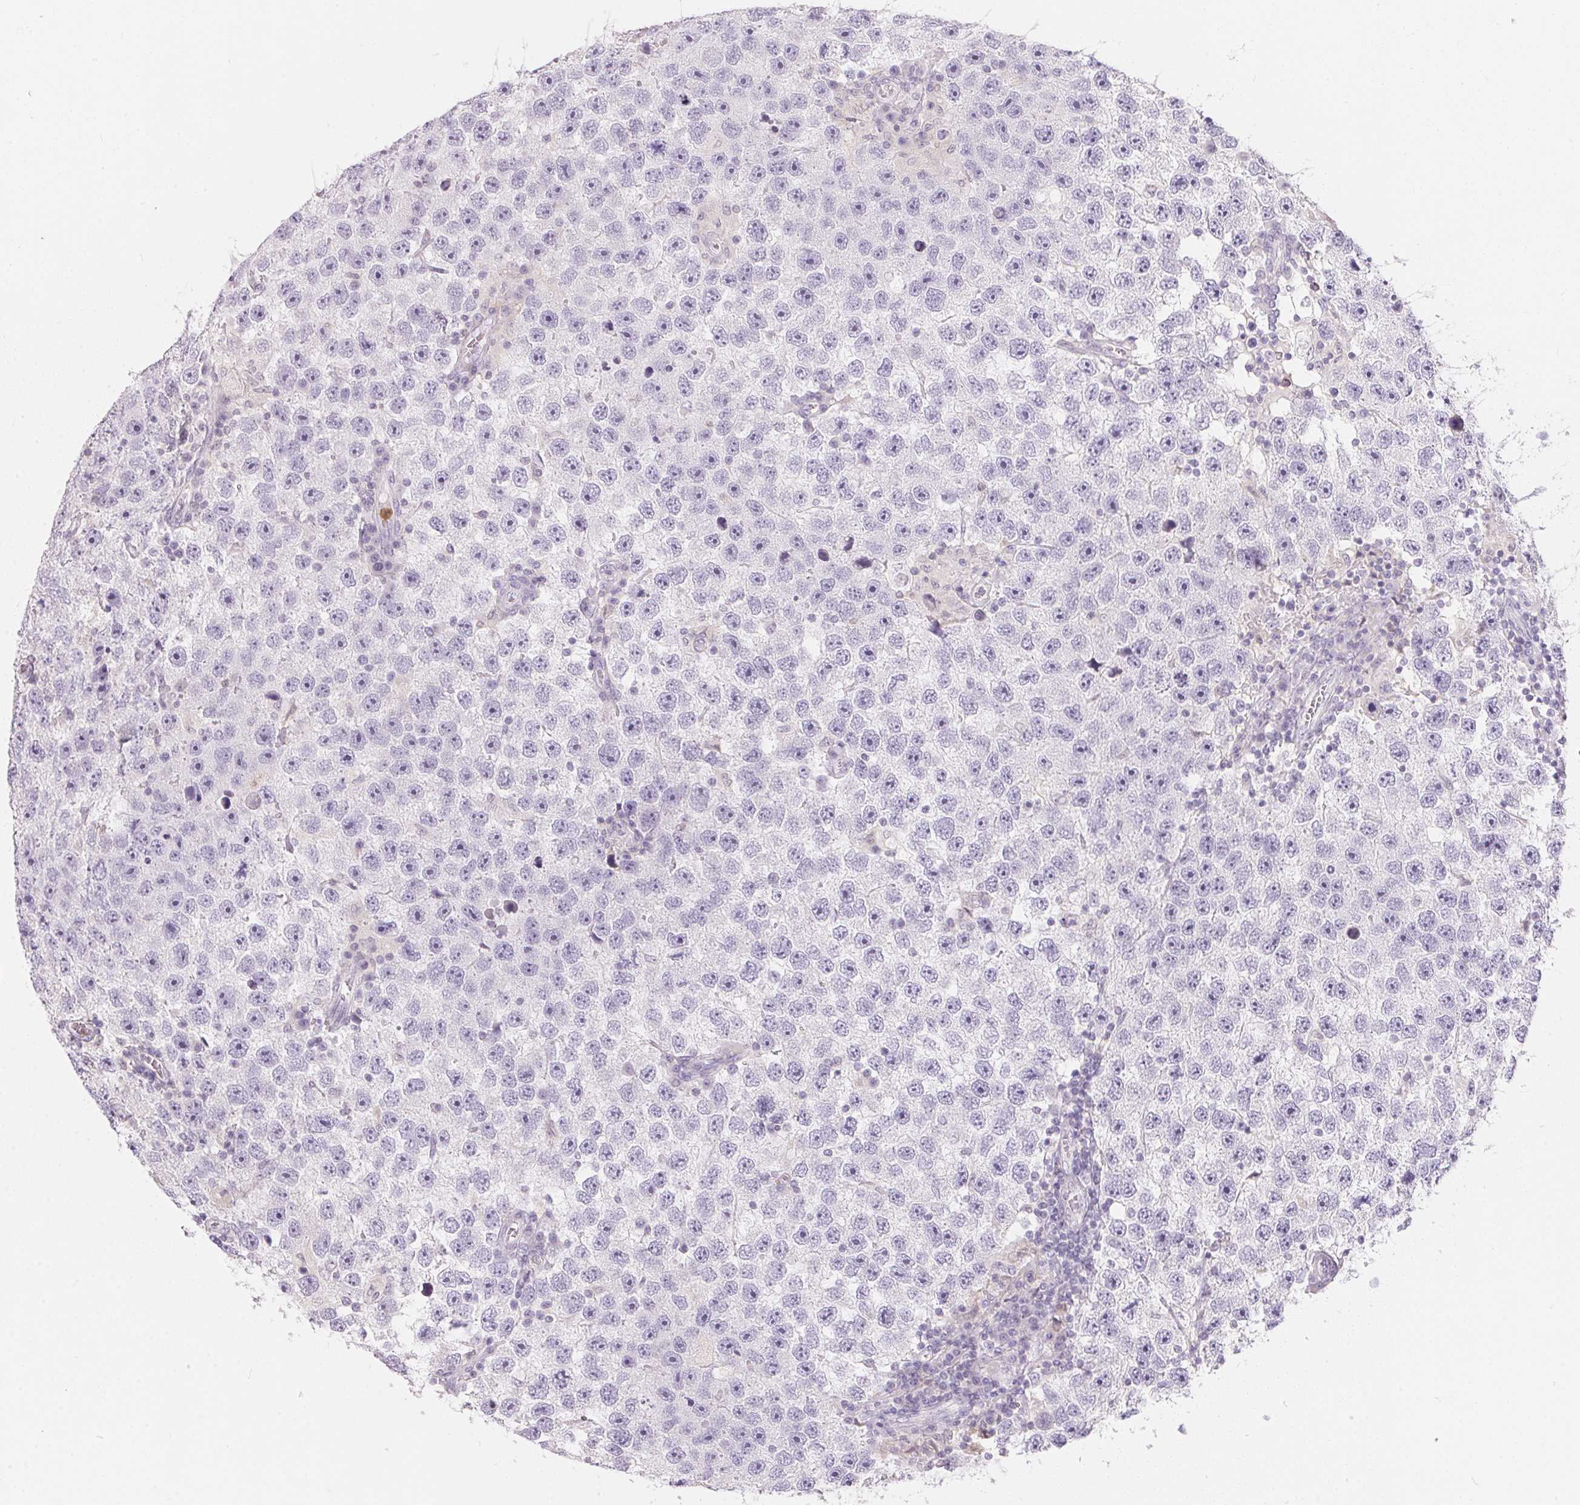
{"staining": {"intensity": "negative", "quantity": "none", "location": "none"}, "tissue": "testis cancer", "cell_type": "Tumor cells", "image_type": "cancer", "snomed": [{"axis": "morphology", "description": "Seminoma, NOS"}, {"axis": "topography", "description": "Testis"}], "caption": "An image of human testis cancer is negative for staining in tumor cells.", "gene": "SERPINB1", "patient": {"sex": "male", "age": 26}}